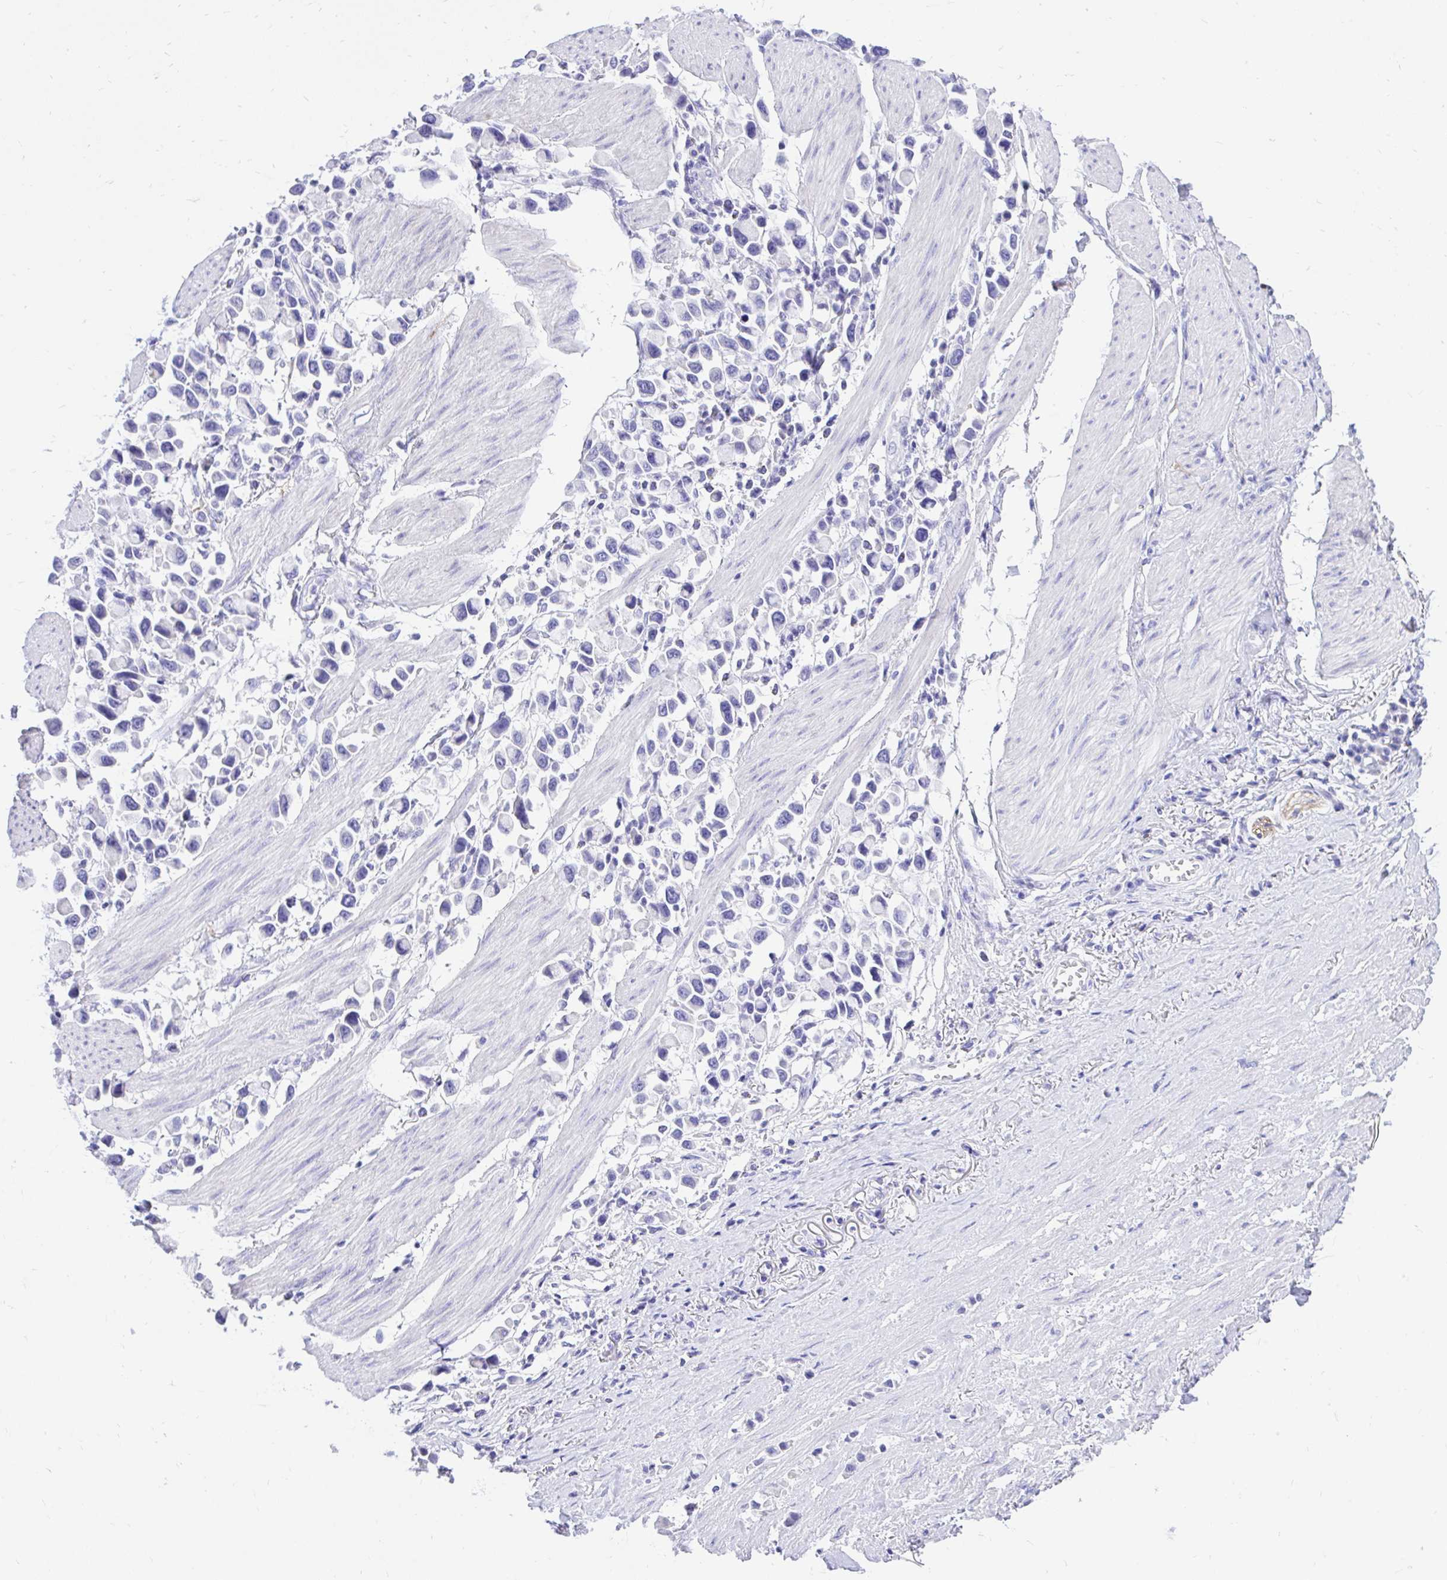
{"staining": {"intensity": "negative", "quantity": "none", "location": "none"}, "tissue": "stomach cancer", "cell_type": "Tumor cells", "image_type": "cancer", "snomed": [{"axis": "morphology", "description": "Adenocarcinoma, NOS"}, {"axis": "topography", "description": "Stomach"}], "caption": "Stomach adenocarcinoma was stained to show a protein in brown. There is no significant staining in tumor cells.", "gene": "MON1A", "patient": {"sex": "female", "age": 81}}